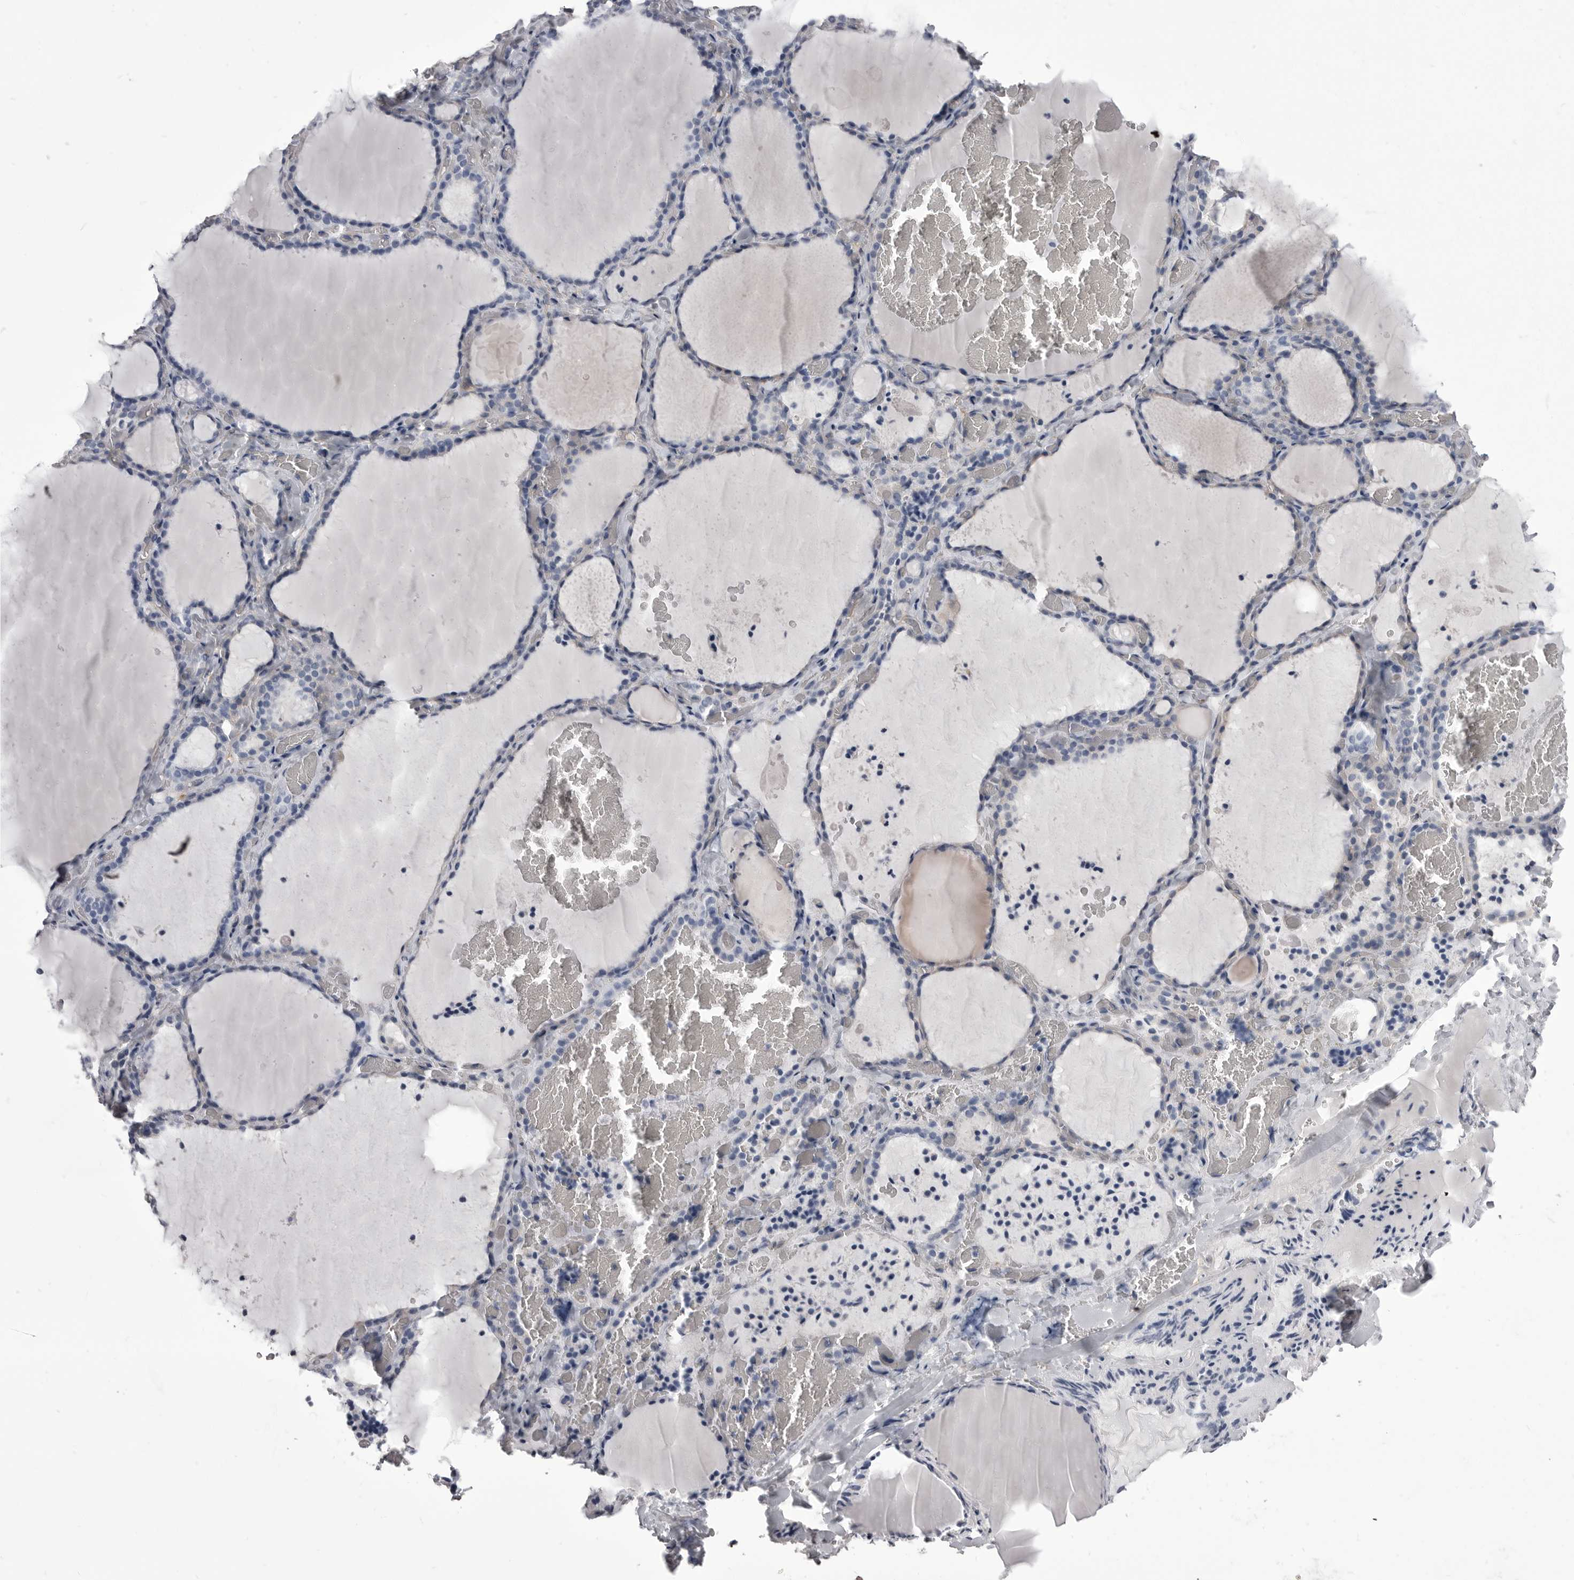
{"staining": {"intensity": "negative", "quantity": "none", "location": "none"}, "tissue": "thyroid gland", "cell_type": "Glandular cells", "image_type": "normal", "snomed": [{"axis": "morphology", "description": "Normal tissue, NOS"}, {"axis": "topography", "description": "Thyroid gland"}], "caption": "The histopathology image reveals no significant staining in glandular cells of thyroid gland.", "gene": "ANK2", "patient": {"sex": "female", "age": 22}}